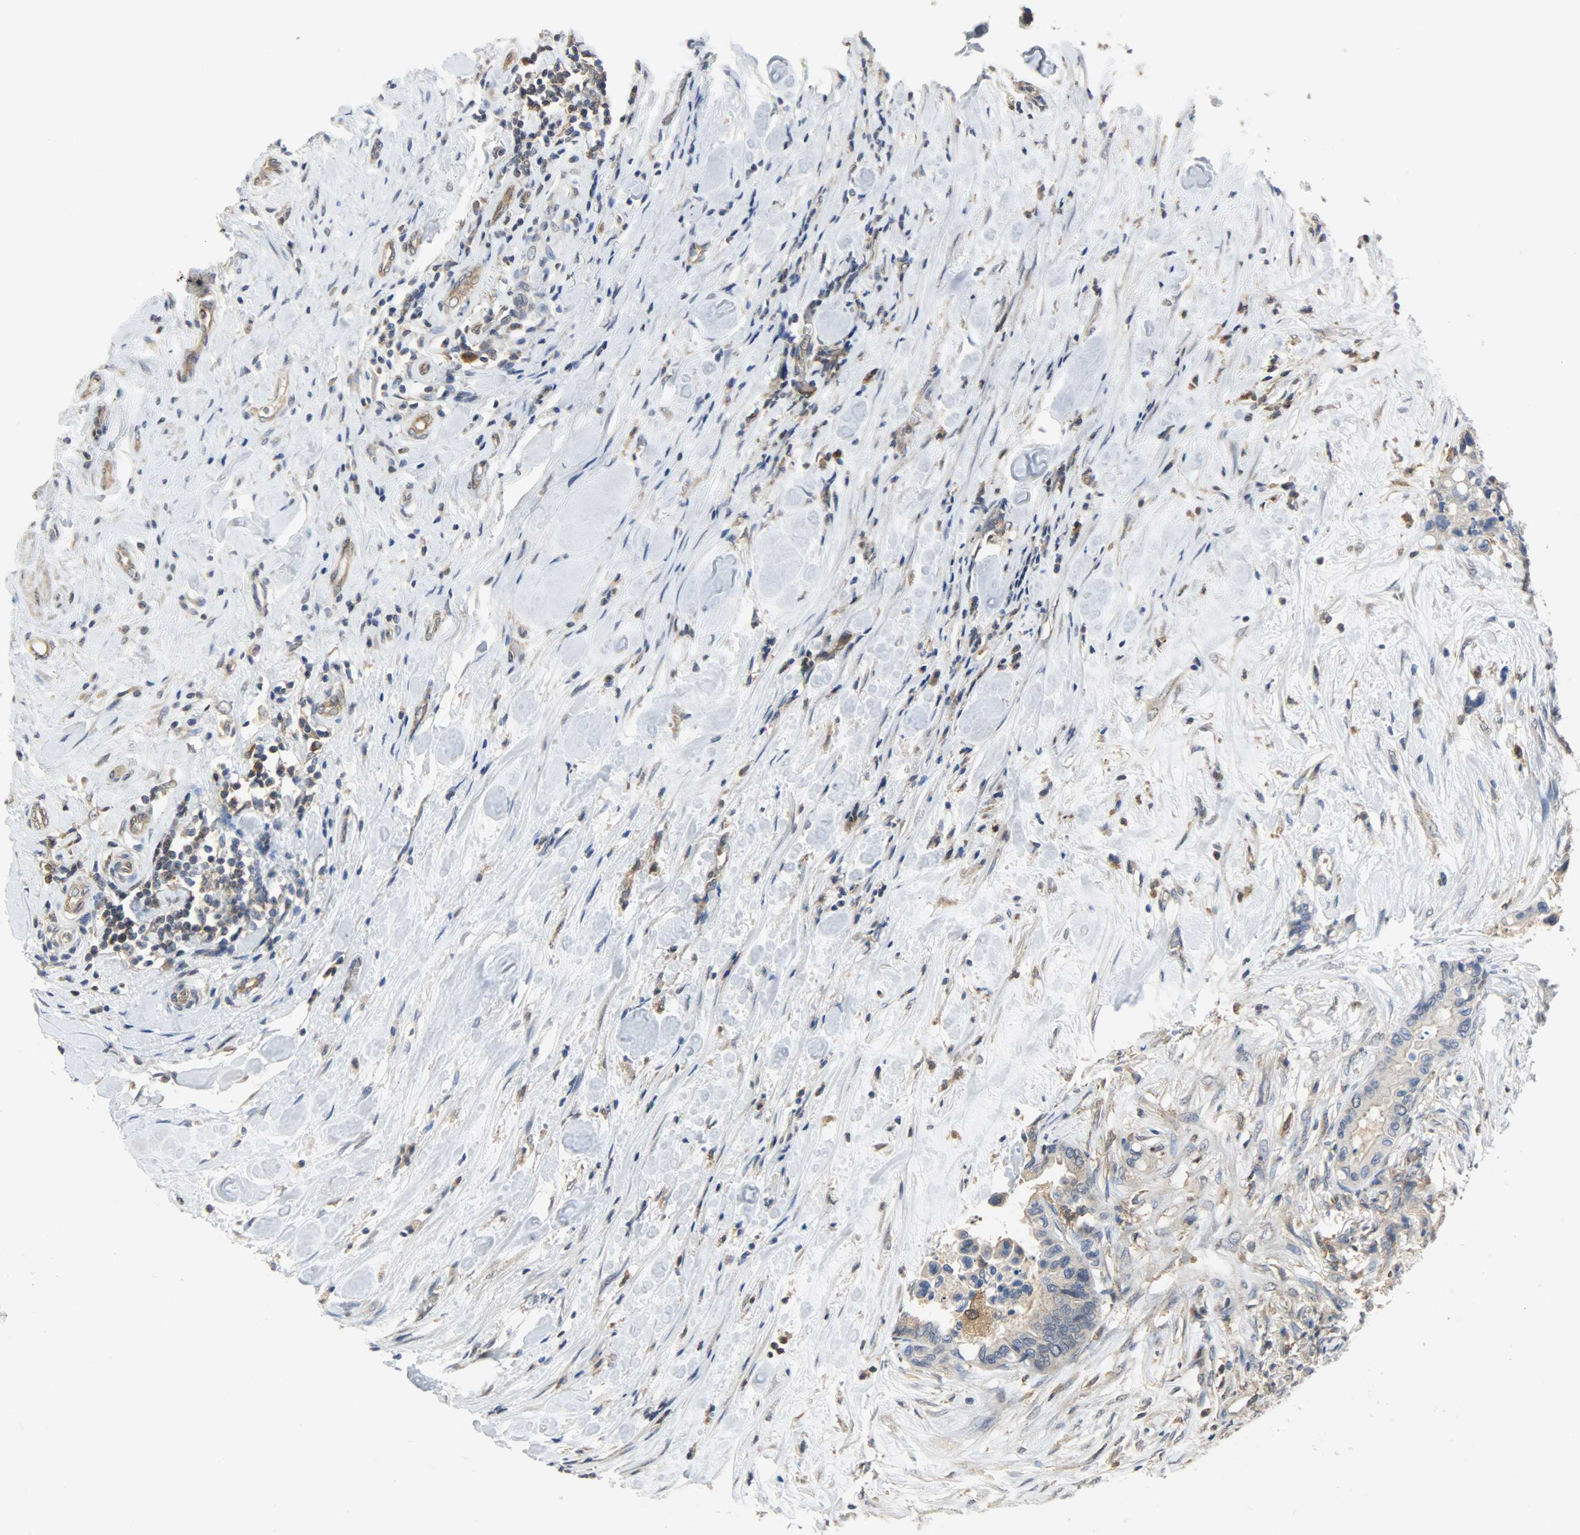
{"staining": {"intensity": "moderate", "quantity": ">75%", "location": "cytoplasmic/membranous"}, "tissue": "colorectal cancer", "cell_type": "Tumor cells", "image_type": "cancer", "snomed": [{"axis": "morphology", "description": "Adenocarcinoma, NOS"}, {"axis": "topography", "description": "Colon"}], "caption": "Colorectal cancer (adenocarcinoma) stained with DAB (3,3'-diaminobenzidine) immunohistochemistry shows medium levels of moderate cytoplasmic/membranous positivity in about >75% of tumor cells.", "gene": "TRIM21", "patient": {"sex": "male", "age": 82}}